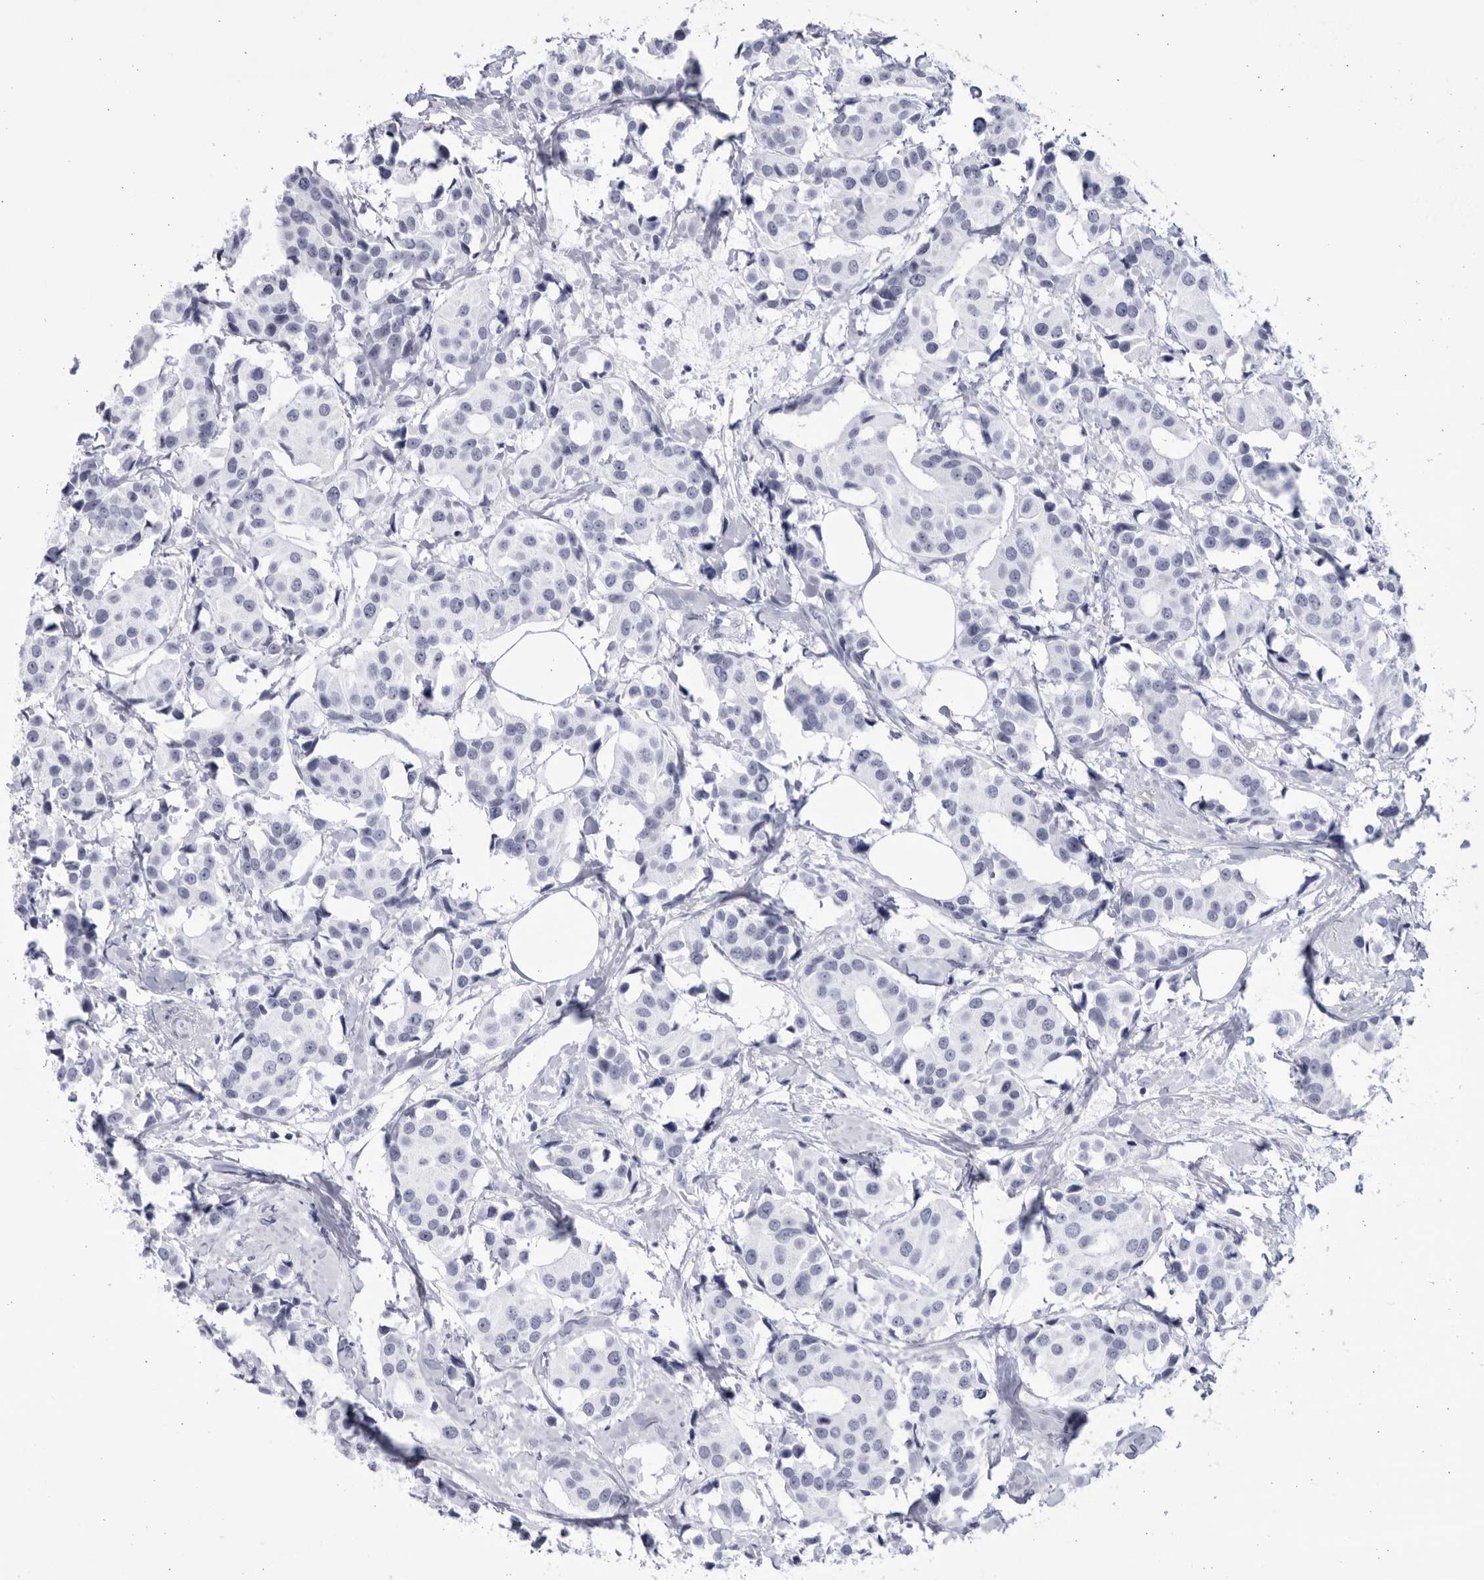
{"staining": {"intensity": "negative", "quantity": "none", "location": "none"}, "tissue": "breast cancer", "cell_type": "Tumor cells", "image_type": "cancer", "snomed": [{"axis": "morphology", "description": "Normal tissue, NOS"}, {"axis": "morphology", "description": "Duct carcinoma"}, {"axis": "topography", "description": "Breast"}], "caption": "High magnification brightfield microscopy of breast cancer (infiltrating ductal carcinoma) stained with DAB (brown) and counterstained with hematoxylin (blue): tumor cells show no significant positivity.", "gene": "CCDC181", "patient": {"sex": "female", "age": 39}}